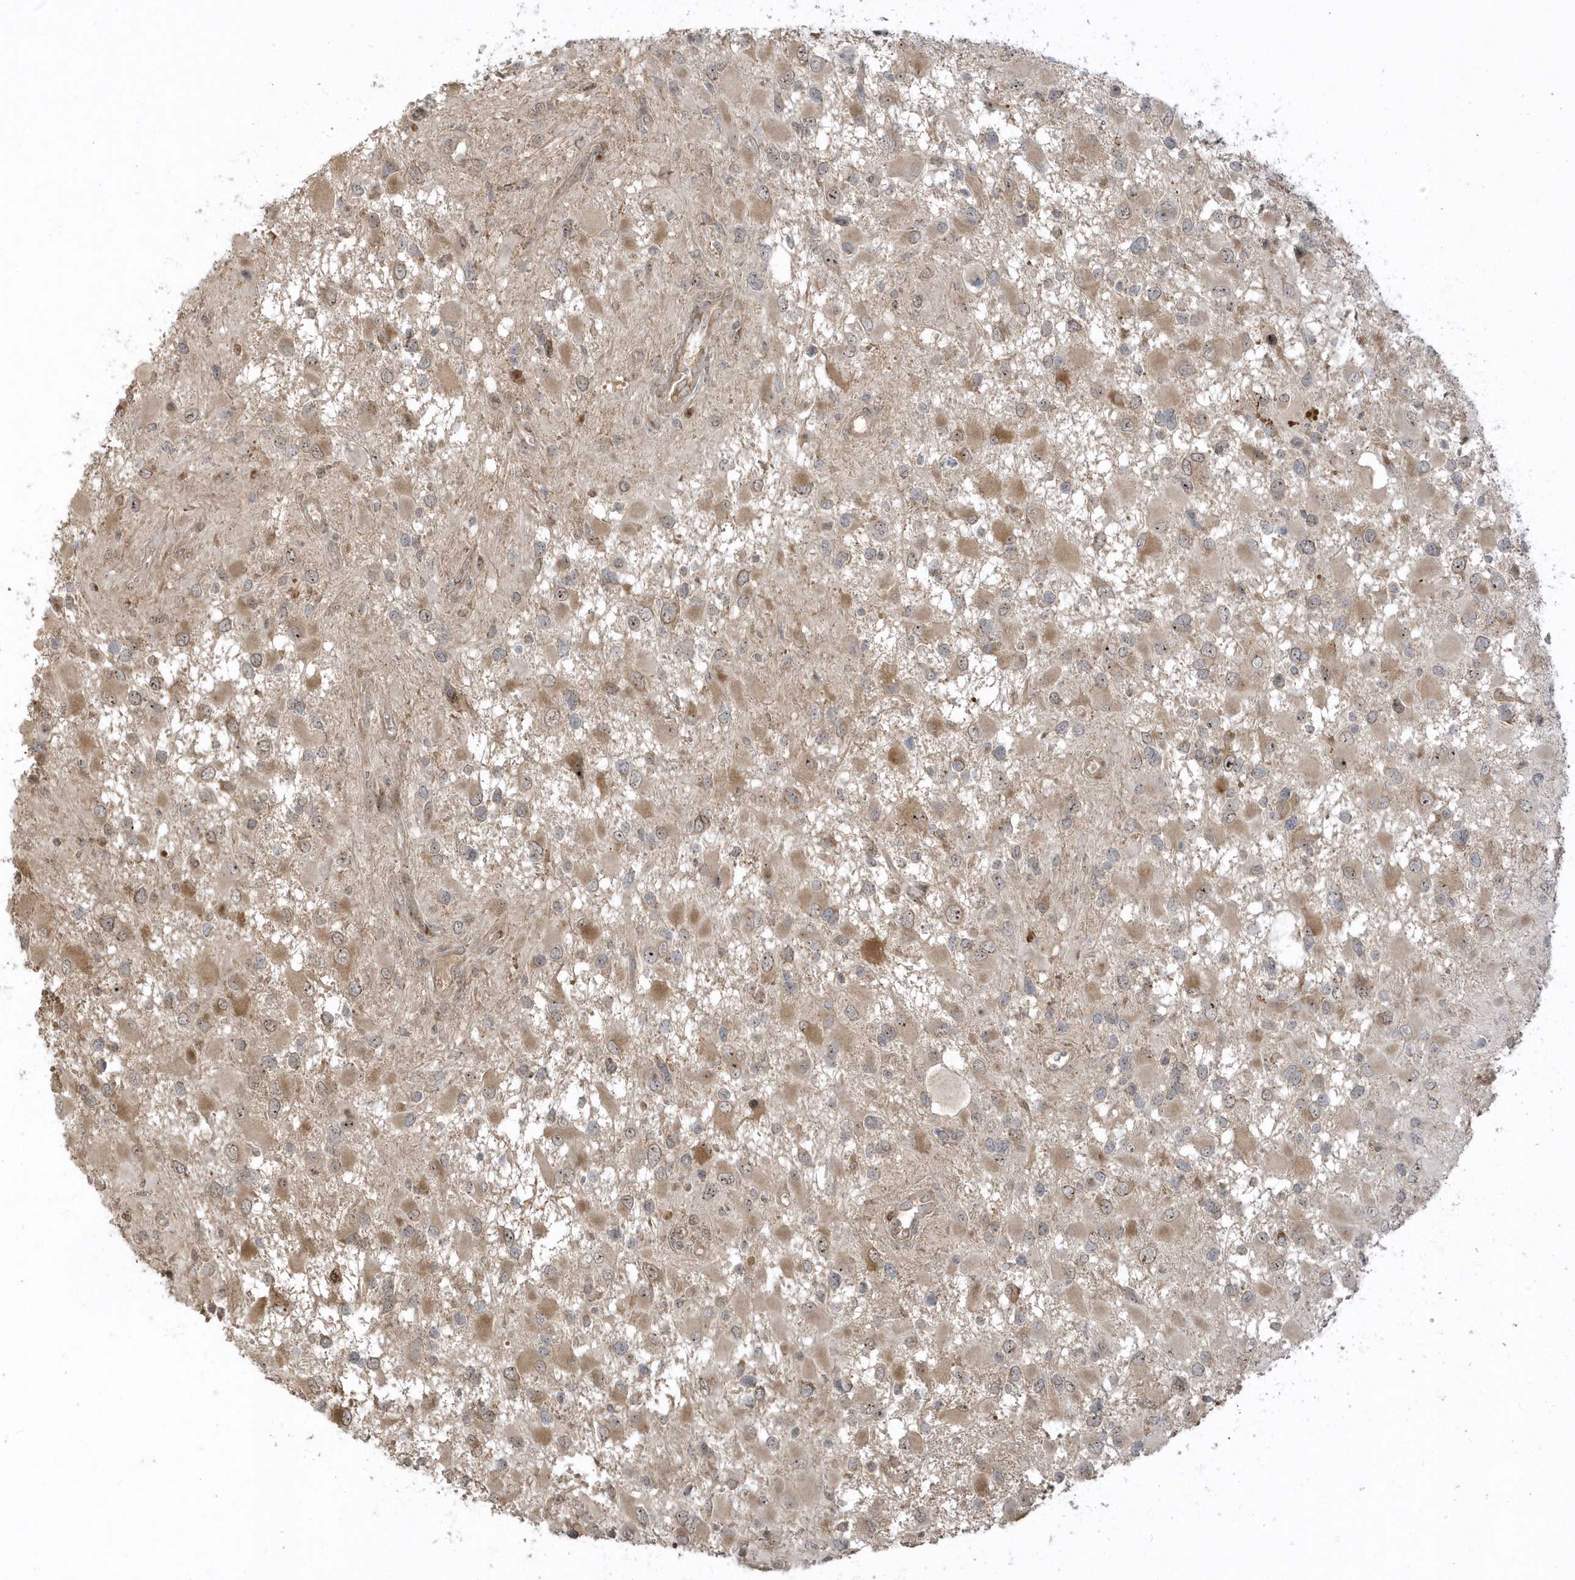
{"staining": {"intensity": "weak", "quantity": ">75%", "location": "cytoplasmic/membranous,nuclear"}, "tissue": "glioma", "cell_type": "Tumor cells", "image_type": "cancer", "snomed": [{"axis": "morphology", "description": "Glioma, malignant, High grade"}, {"axis": "topography", "description": "Brain"}], "caption": "A micrograph showing weak cytoplasmic/membranous and nuclear expression in about >75% of tumor cells in malignant high-grade glioma, as visualized by brown immunohistochemical staining.", "gene": "ECM2", "patient": {"sex": "male", "age": 53}}